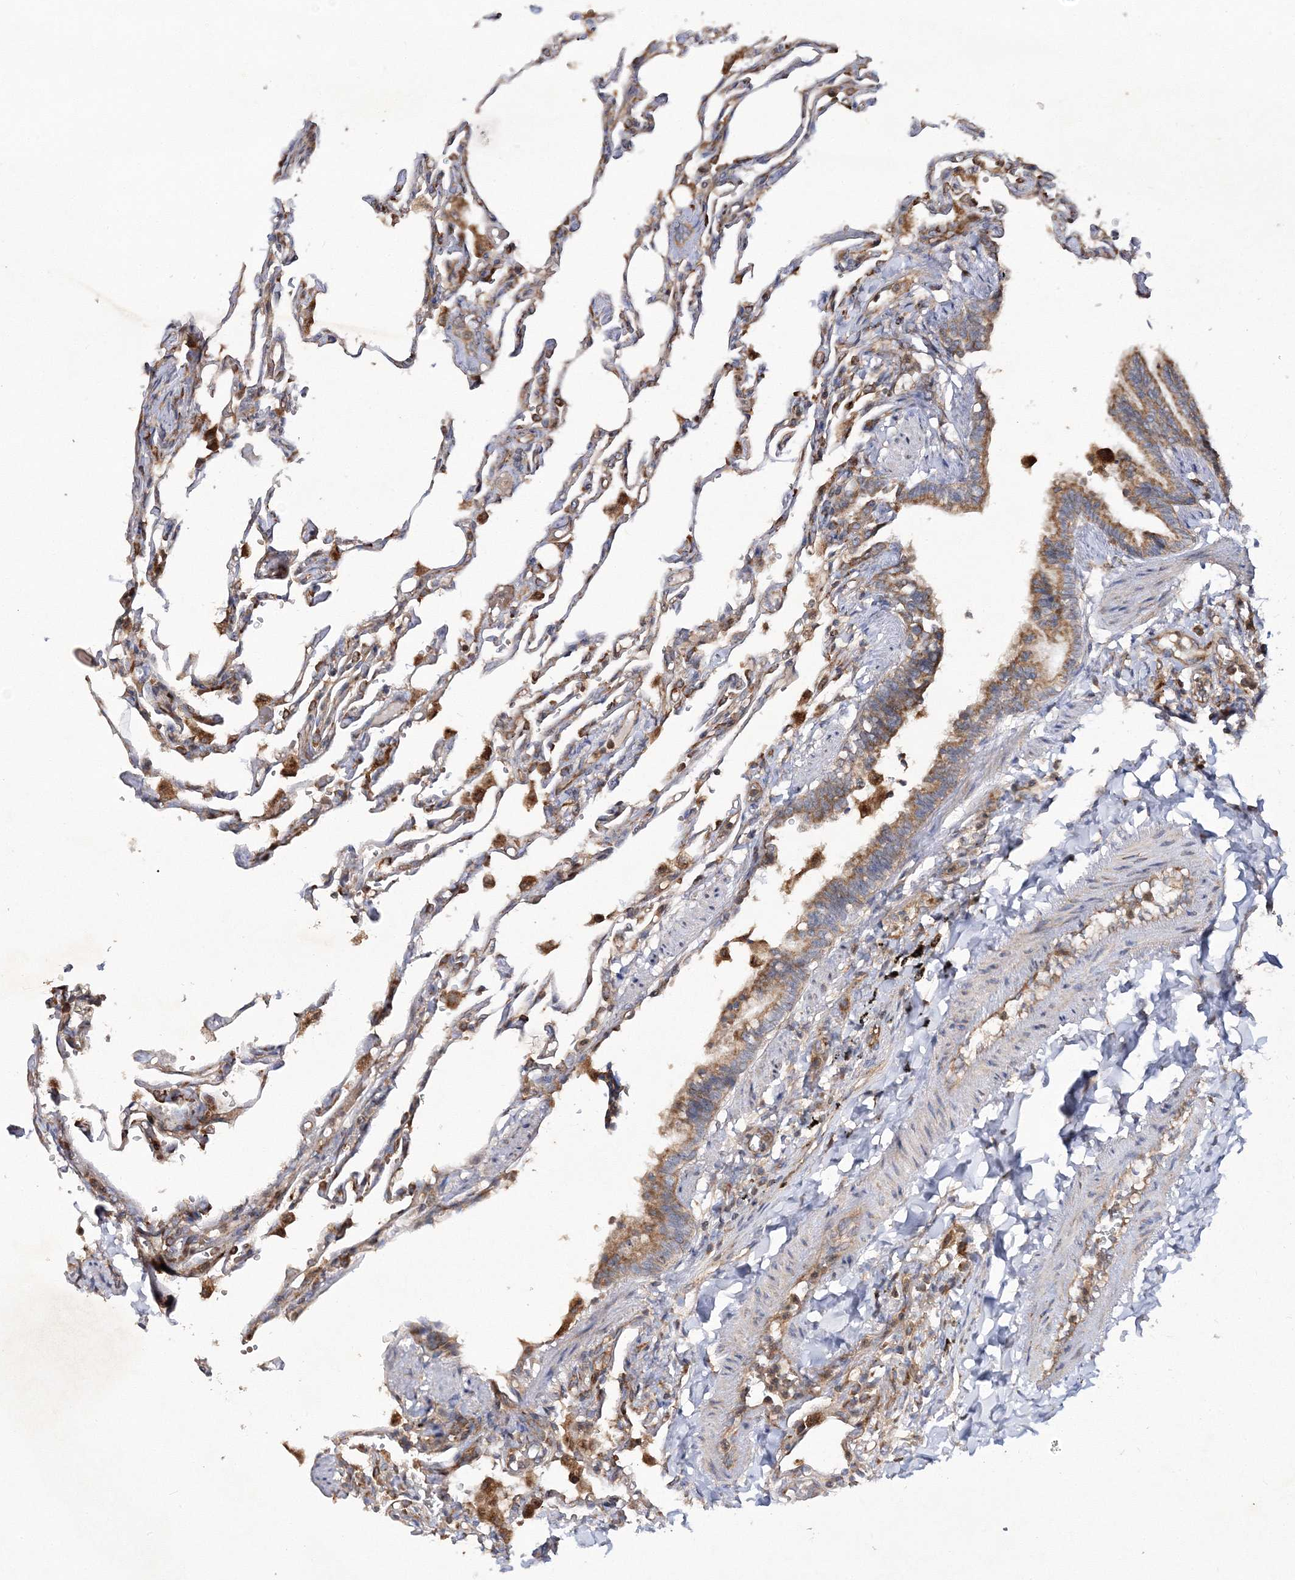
{"staining": {"intensity": "moderate", "quantity": "25%-75%", "location": "cytoplasmic/membranous"}, "tissue": "lung", "cell_type": "Alveolar cells", "image_type": "normal", "snomed": [{"axis": "morphology", "description": "Normal tissue, NOS"}, {"axis": "topography", "description": "Lung"}], "caption": "This histopathology image exhibits immunohistochemistry staining of benign human lung, with medium moderate cytoplasmic/membranous staining in about 25%-75% of alveolar cells.", "gene": "DNAJC13", "patient": {"sex": "male", "age": 21}}